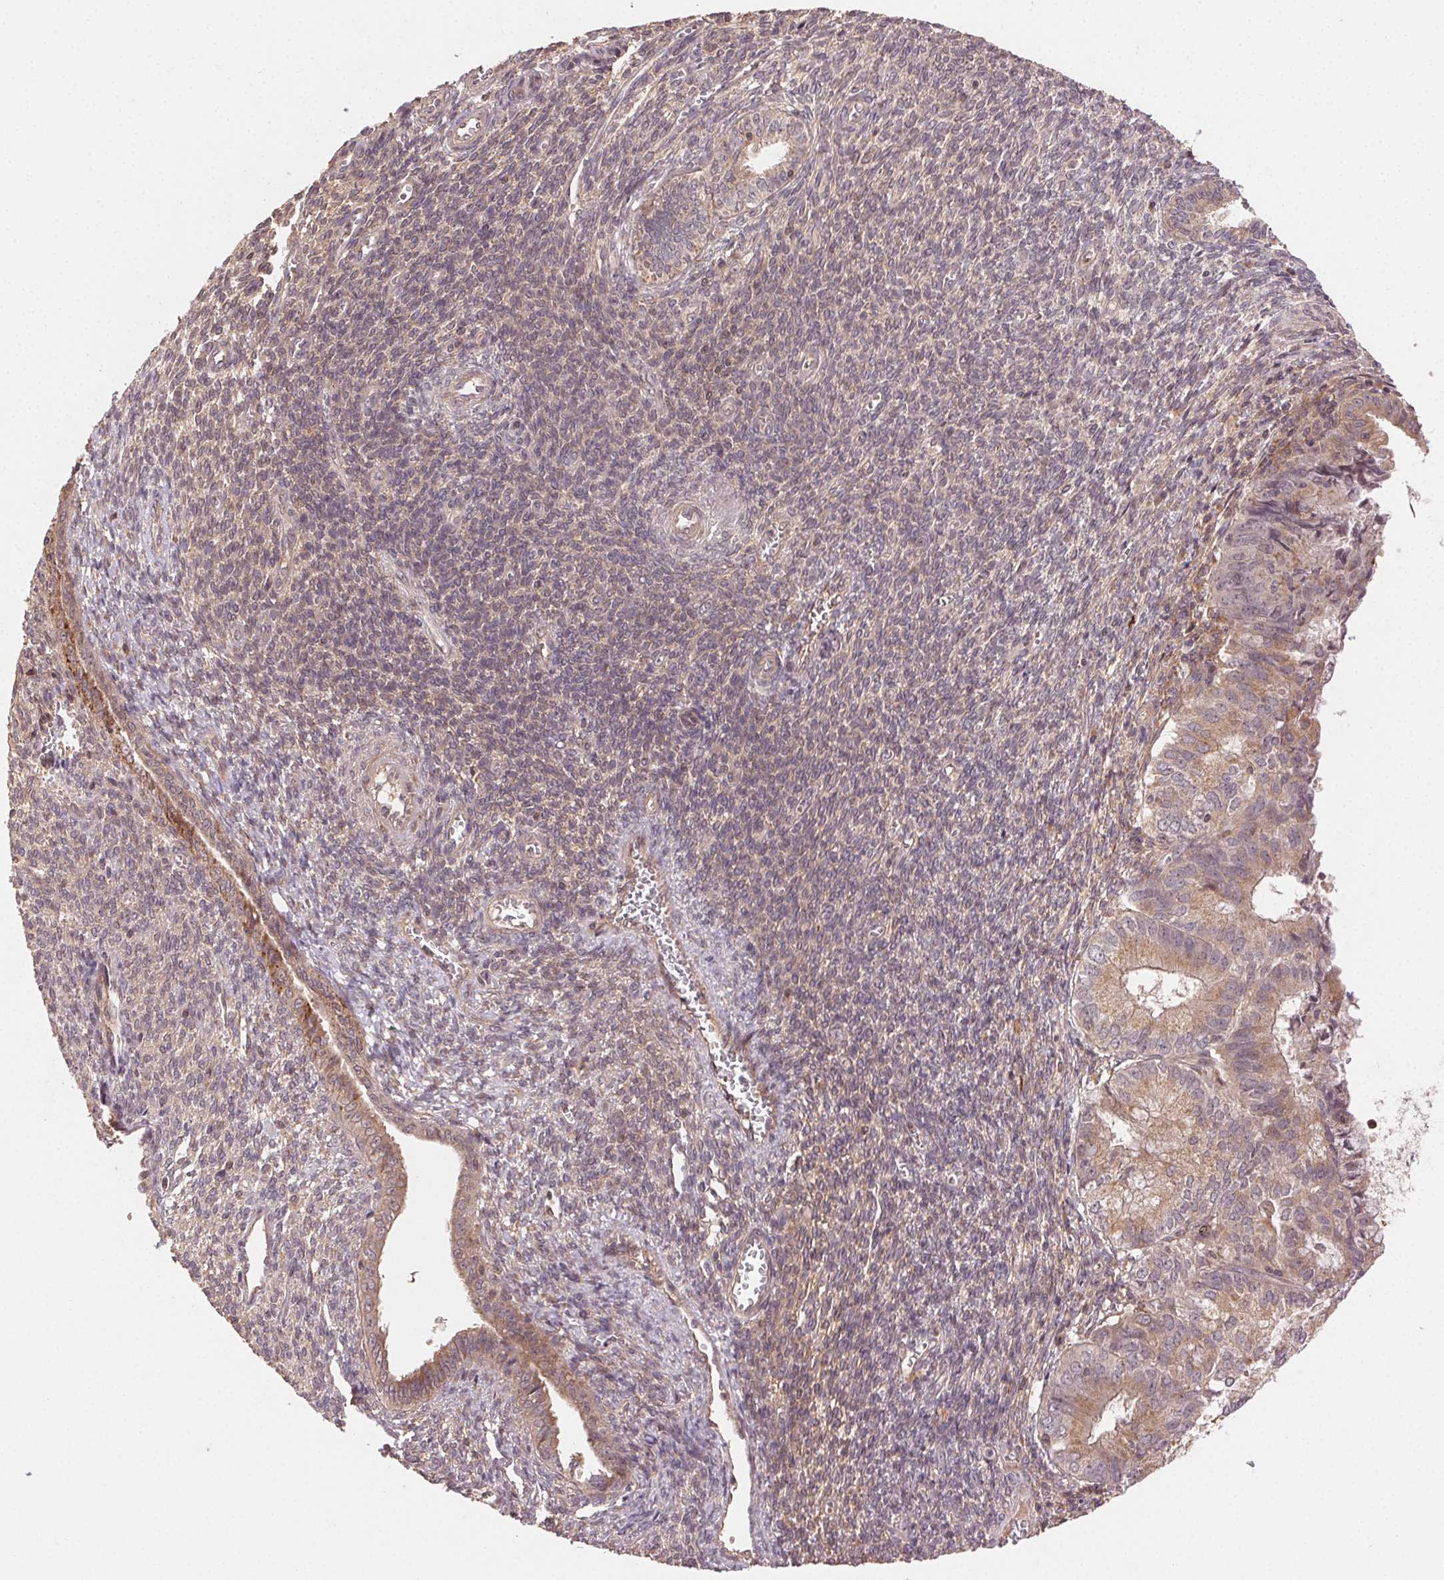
{"staining": {"intensity": "moderate", "quantity": ">75%", "location": "cytoplasmic/membranous"}, "tissue": "endometrial cancer", "cell_type": "Tumor cells", "image_type": "cancer", "snomed": [{"axis": "morphology", "description": "Adenocarcinoma, NOS"}, {"axis": "topography", "description": "Endometrium"}], "caption": "Brown immunohistochemical staining in human endometrial adenocarcinoma shows moderate cytoplasmic/membranous positivity in about >75% of tumor cells.", "gene": "KLHL15", "patient": {"sex": "female", "age": 86}}